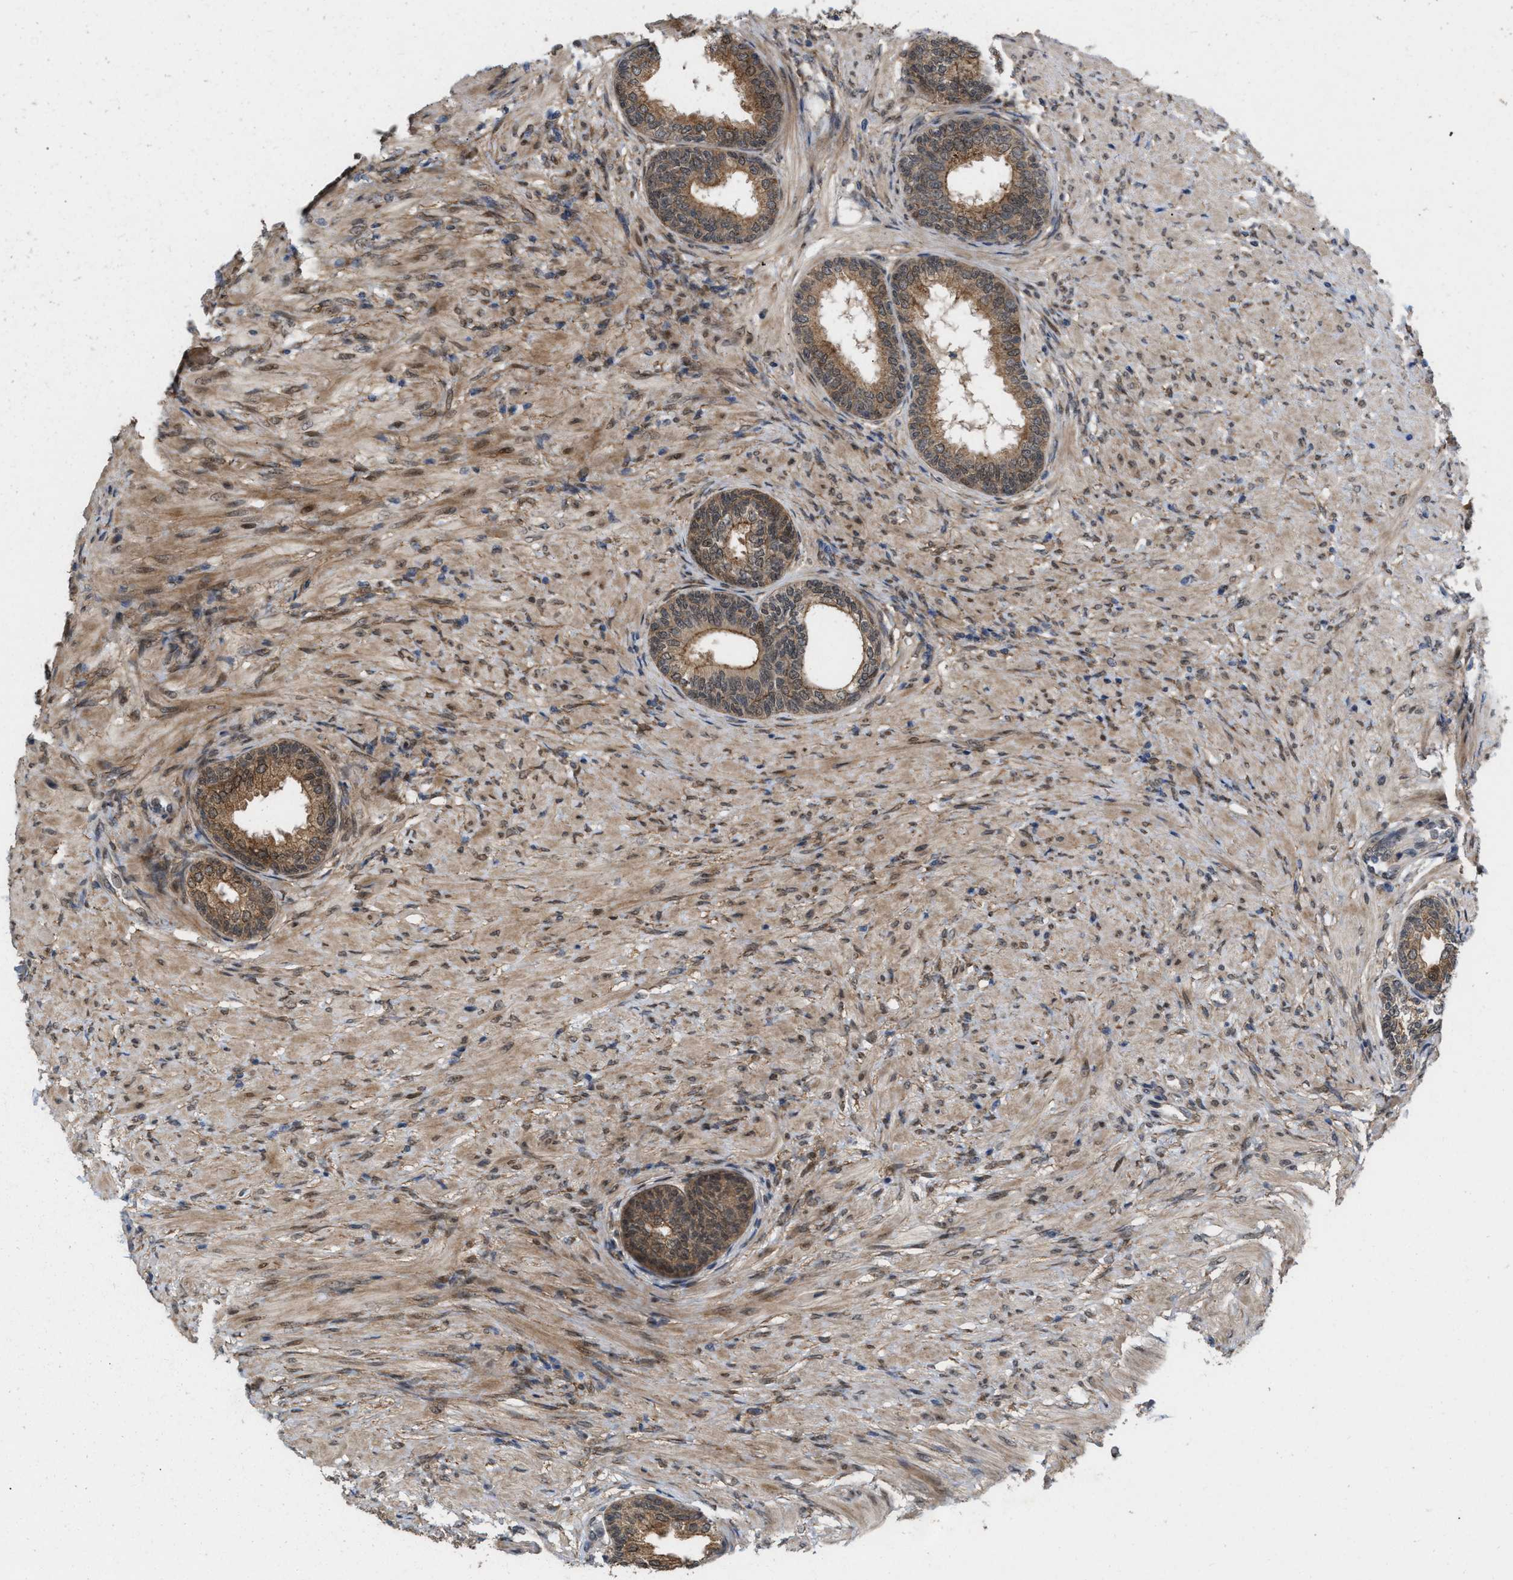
{"staining": {"intensity": "moderate", "quantity": ">75%", "location": "cytoplasmic/membranous"}, "tissue": "prostate", "cell_type": "Glandular cells", "image_type": "normal", "snomed": [{"axis": "morphology", "description": "Normal tissue, NOS"}, {"axis": "topography", "description": "Prostate"}], "caption": "A medium amount of moderate cytoplasmic/membranous positivity is identified in approximately >75% of glandular cells in unremarkable prostate. (Stains: DAB in brown, nuclei in blue, Microscopy: brightfield microscopy at high magnification).", "gene": "MFSD6", "patient": {"sex": "male", "age": 76}}